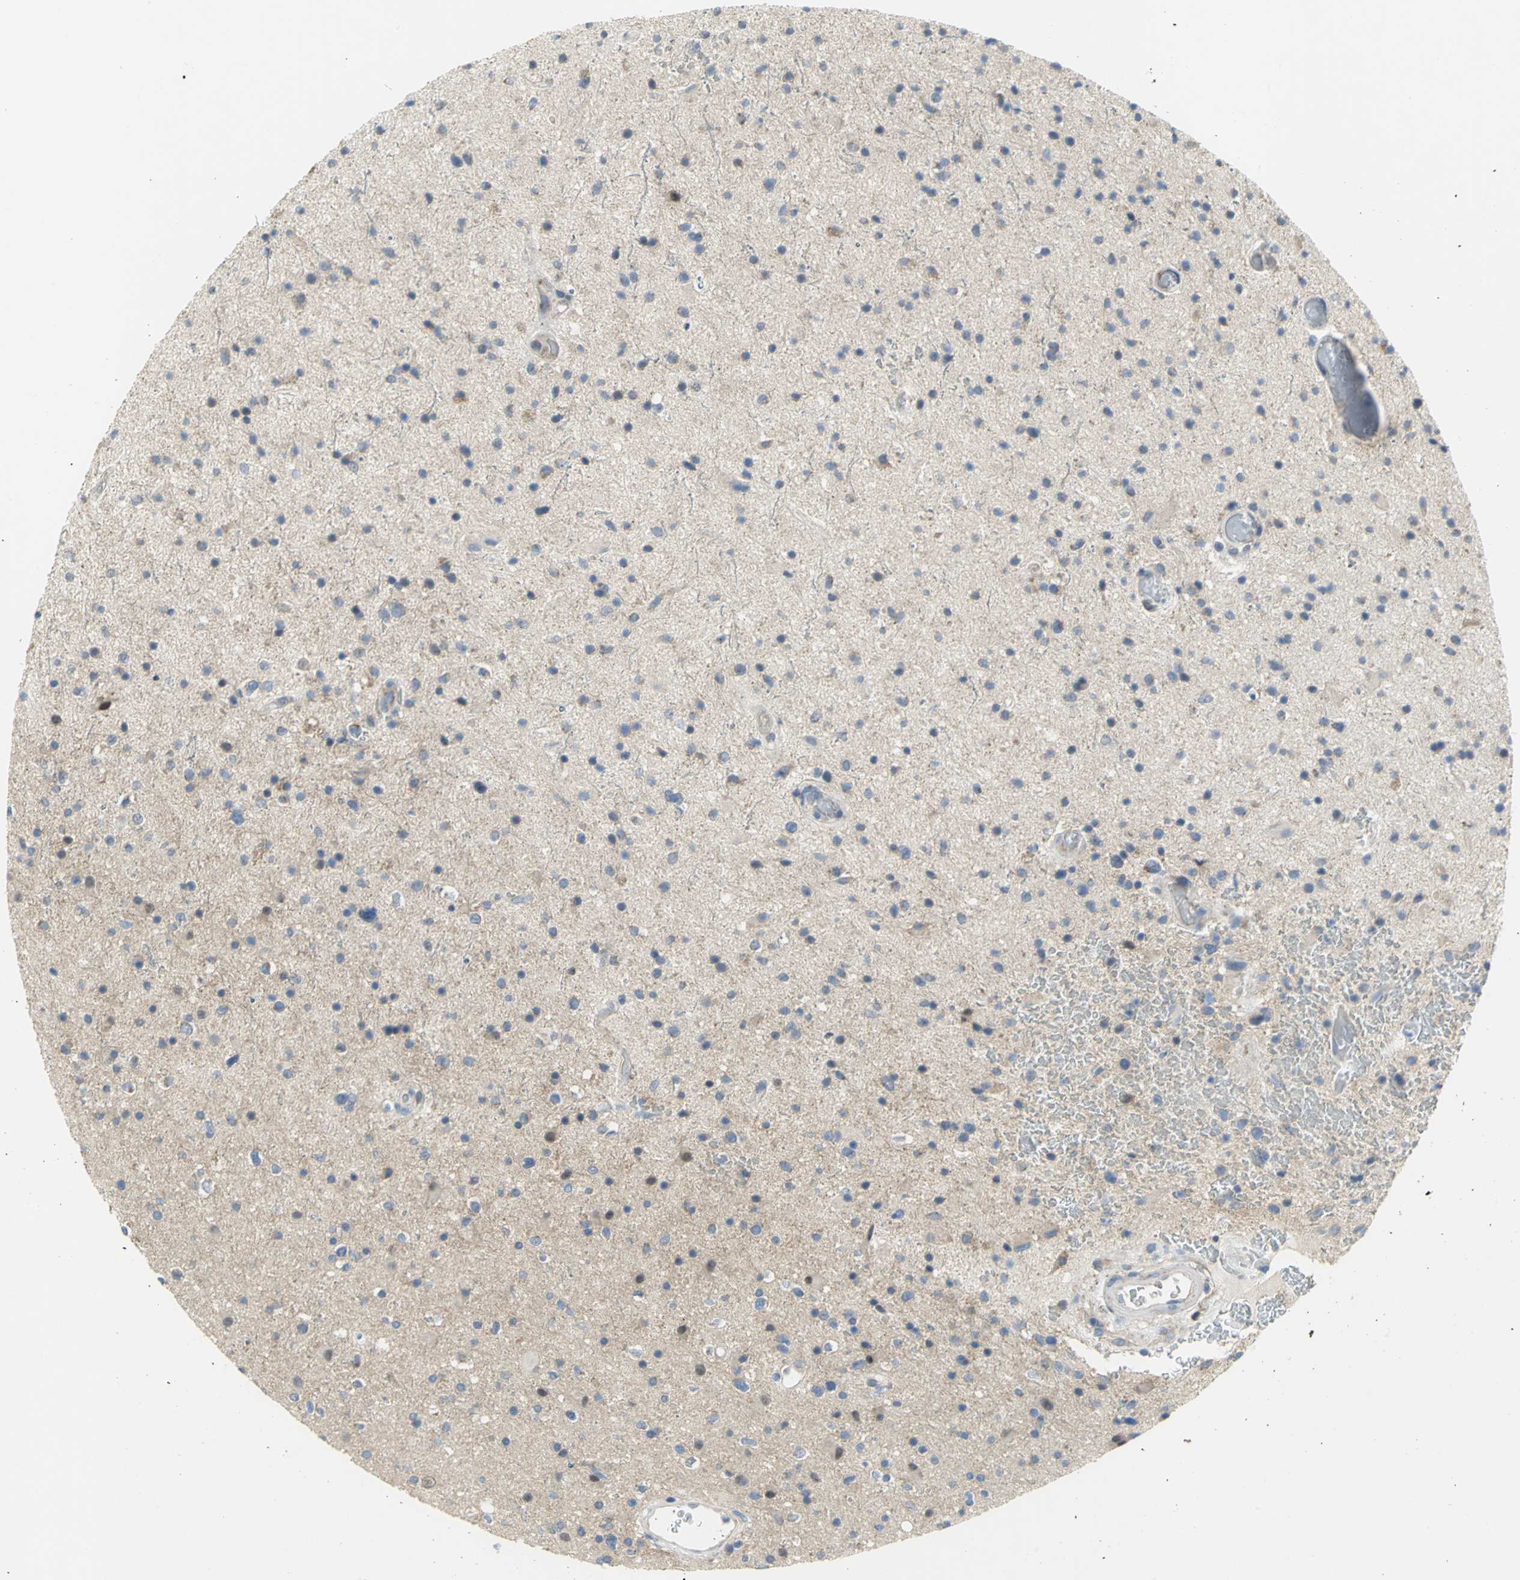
{"staining": {"intensity": "weak", "quantity": "<25%", "location": "nuclear"}, "tissue": "glioma", "cell_type": "Tumor cells", "image_type": "cancer", "snomed": [{"axis": "morphology", "description": "Glioma, malignant, High grade"}, {"axis": "topography", "description": "Brain"}], "caption": "Human malignant glioma (high-grade) stained for a protein using immunohistochemistry shows no staining in tumor cells.", "gene": "HTR1F", "patient": {"sex": "male", "age": 33}}